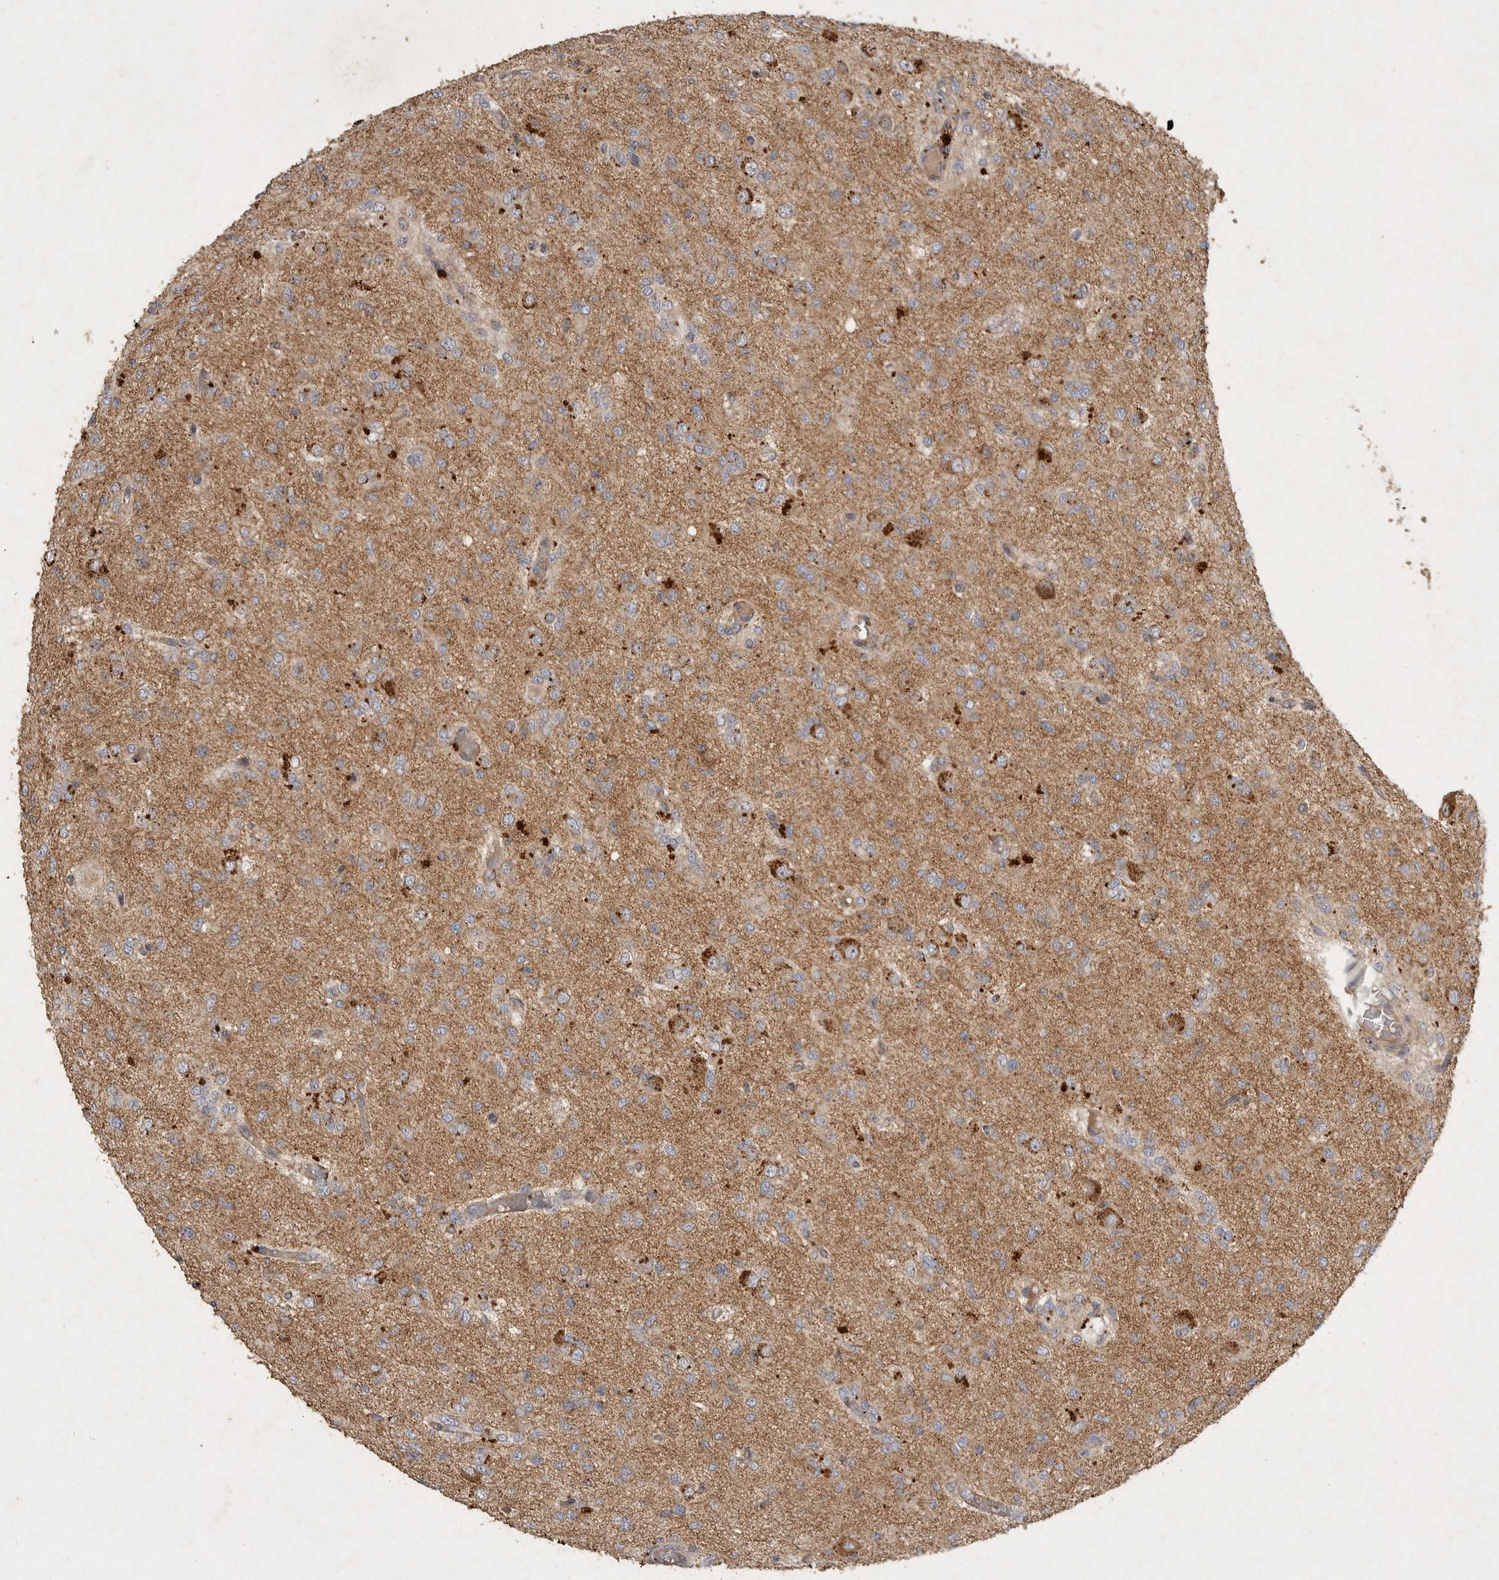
{"staining": {"intensity": "moderate", "quantity": ">75%", "location": "cytoplasmic/membranous"}, "tissue": "glioma", "cell_type": "Tumor cells", "image_type": "cancer", "snomed": [{"axis": "morphology", "description": "Glioma, malignant, High grade"}, {"axis": "topography", "description": "Brain"}], "caption": "Moderate cytoplasmic/membranous protein expression is seen in approximately >75% of tumor cells in glioma.", "gene": "MRPL41", "patient": {"sex": "female", "age": 59}}